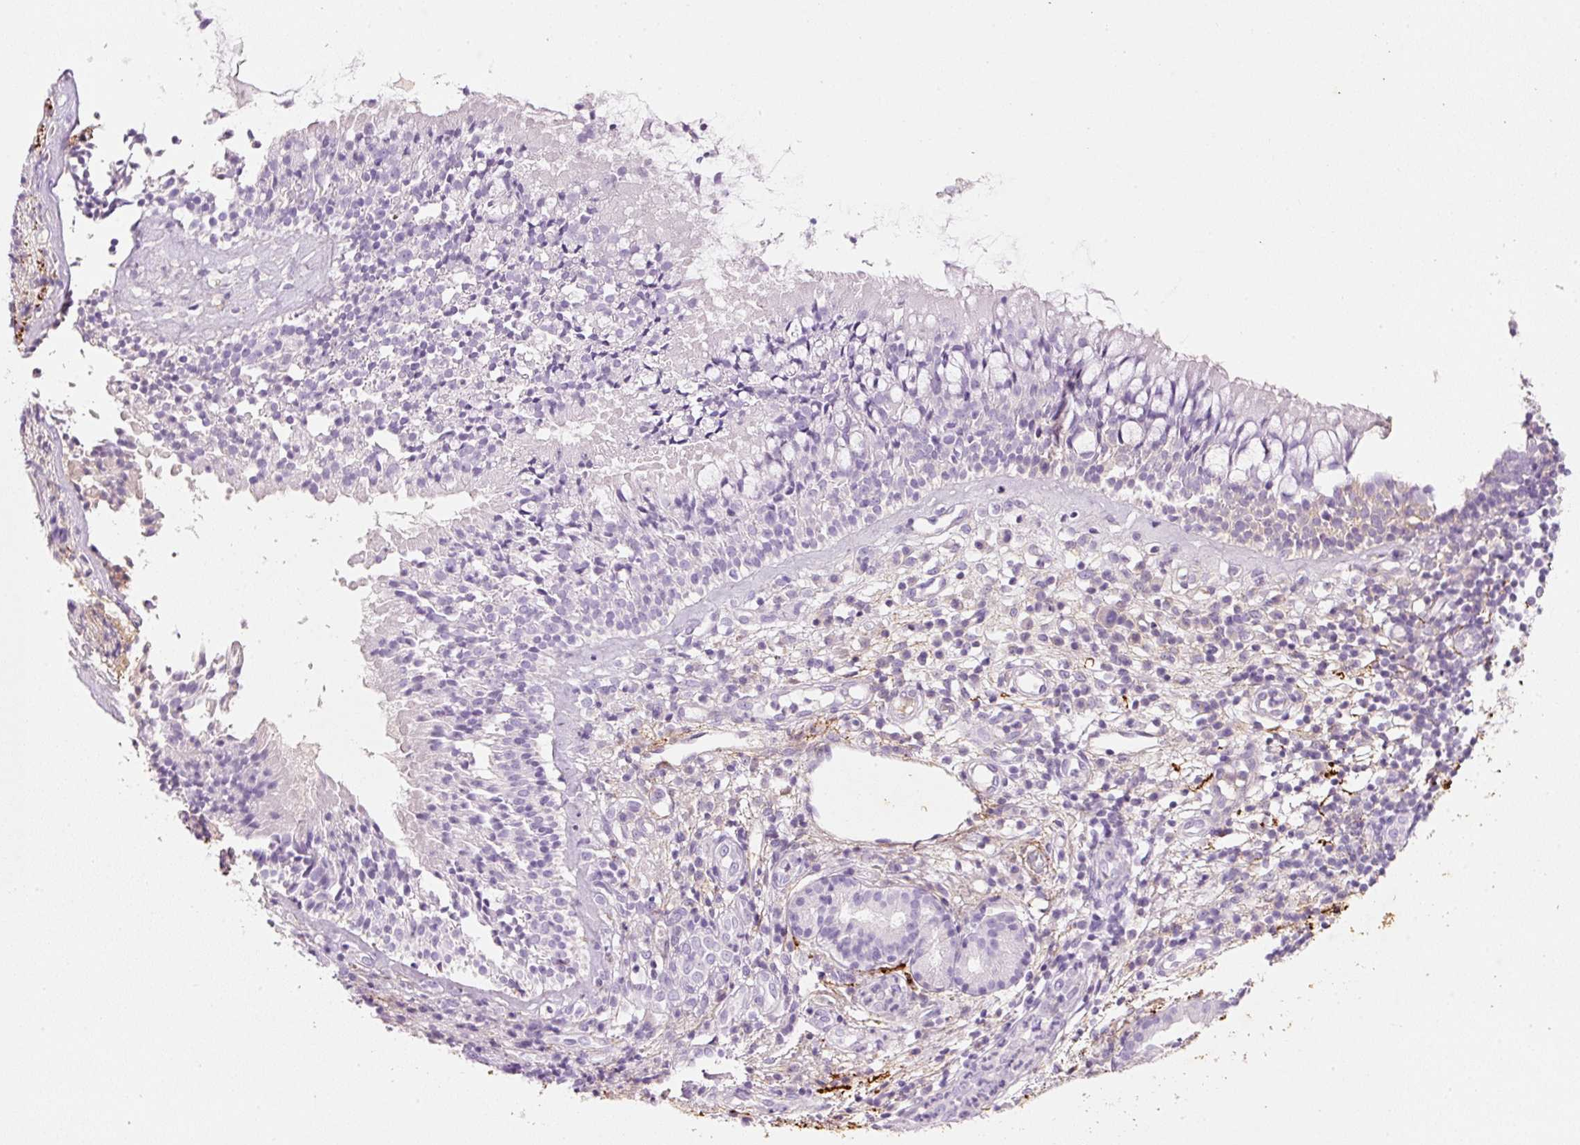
{"staining": {"intensity": "negative", "quantity": "none", "location": "none"}, "tissue": "nasopharynx", "cell_type": "Respiratory epithelial cells", "image_type": "normal", "snomed": [{"axis": "morphology", "description": "Normal tissue, NOS"}, {"axis": "topography", "description": "Nasopharynx"}], "caption": "Immunohistochemistry of normal nasopharynx displays no expression in respiratory epithelial cells.", "gene": "MFAP4", "patient": {"sex": "female", "age": 62}}